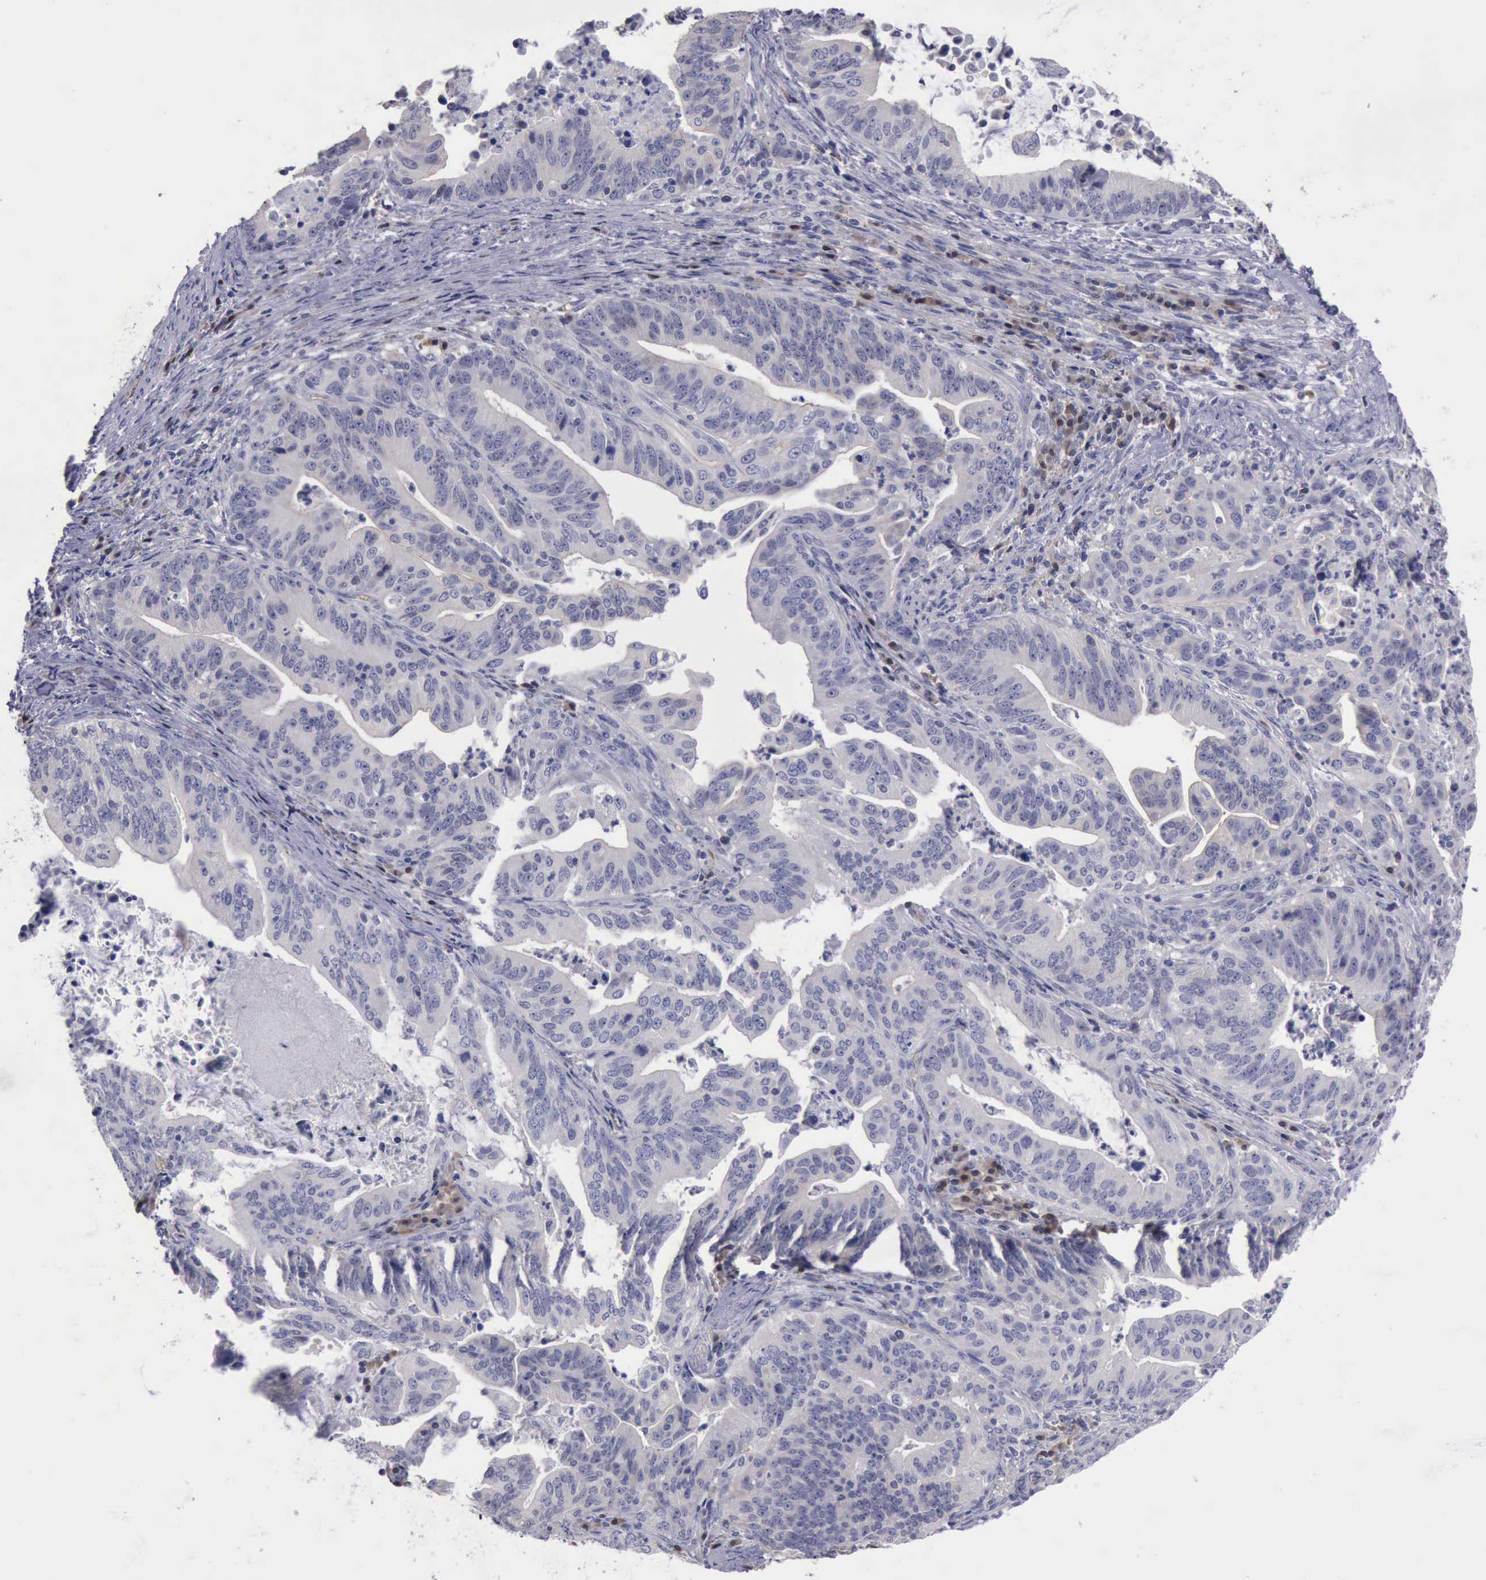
{"staining": {"intensity": "negative", "quantity": "none", "location": "none"}, "tissue": "stomach cancer", "cell_type": "Tumor cells", "image_type": "cancer", "snomed": [{"axis": "morphology", "description": "Adenocarcinoma, NOS"}, {"axis": "topography", "description": "Stomach, upper"}], "caption": "Tumor cells are negative for protein expression in human stomach adenocarcinoma.", "gene": "CEP128", "patient": {"sex": "female", "age": 50}}